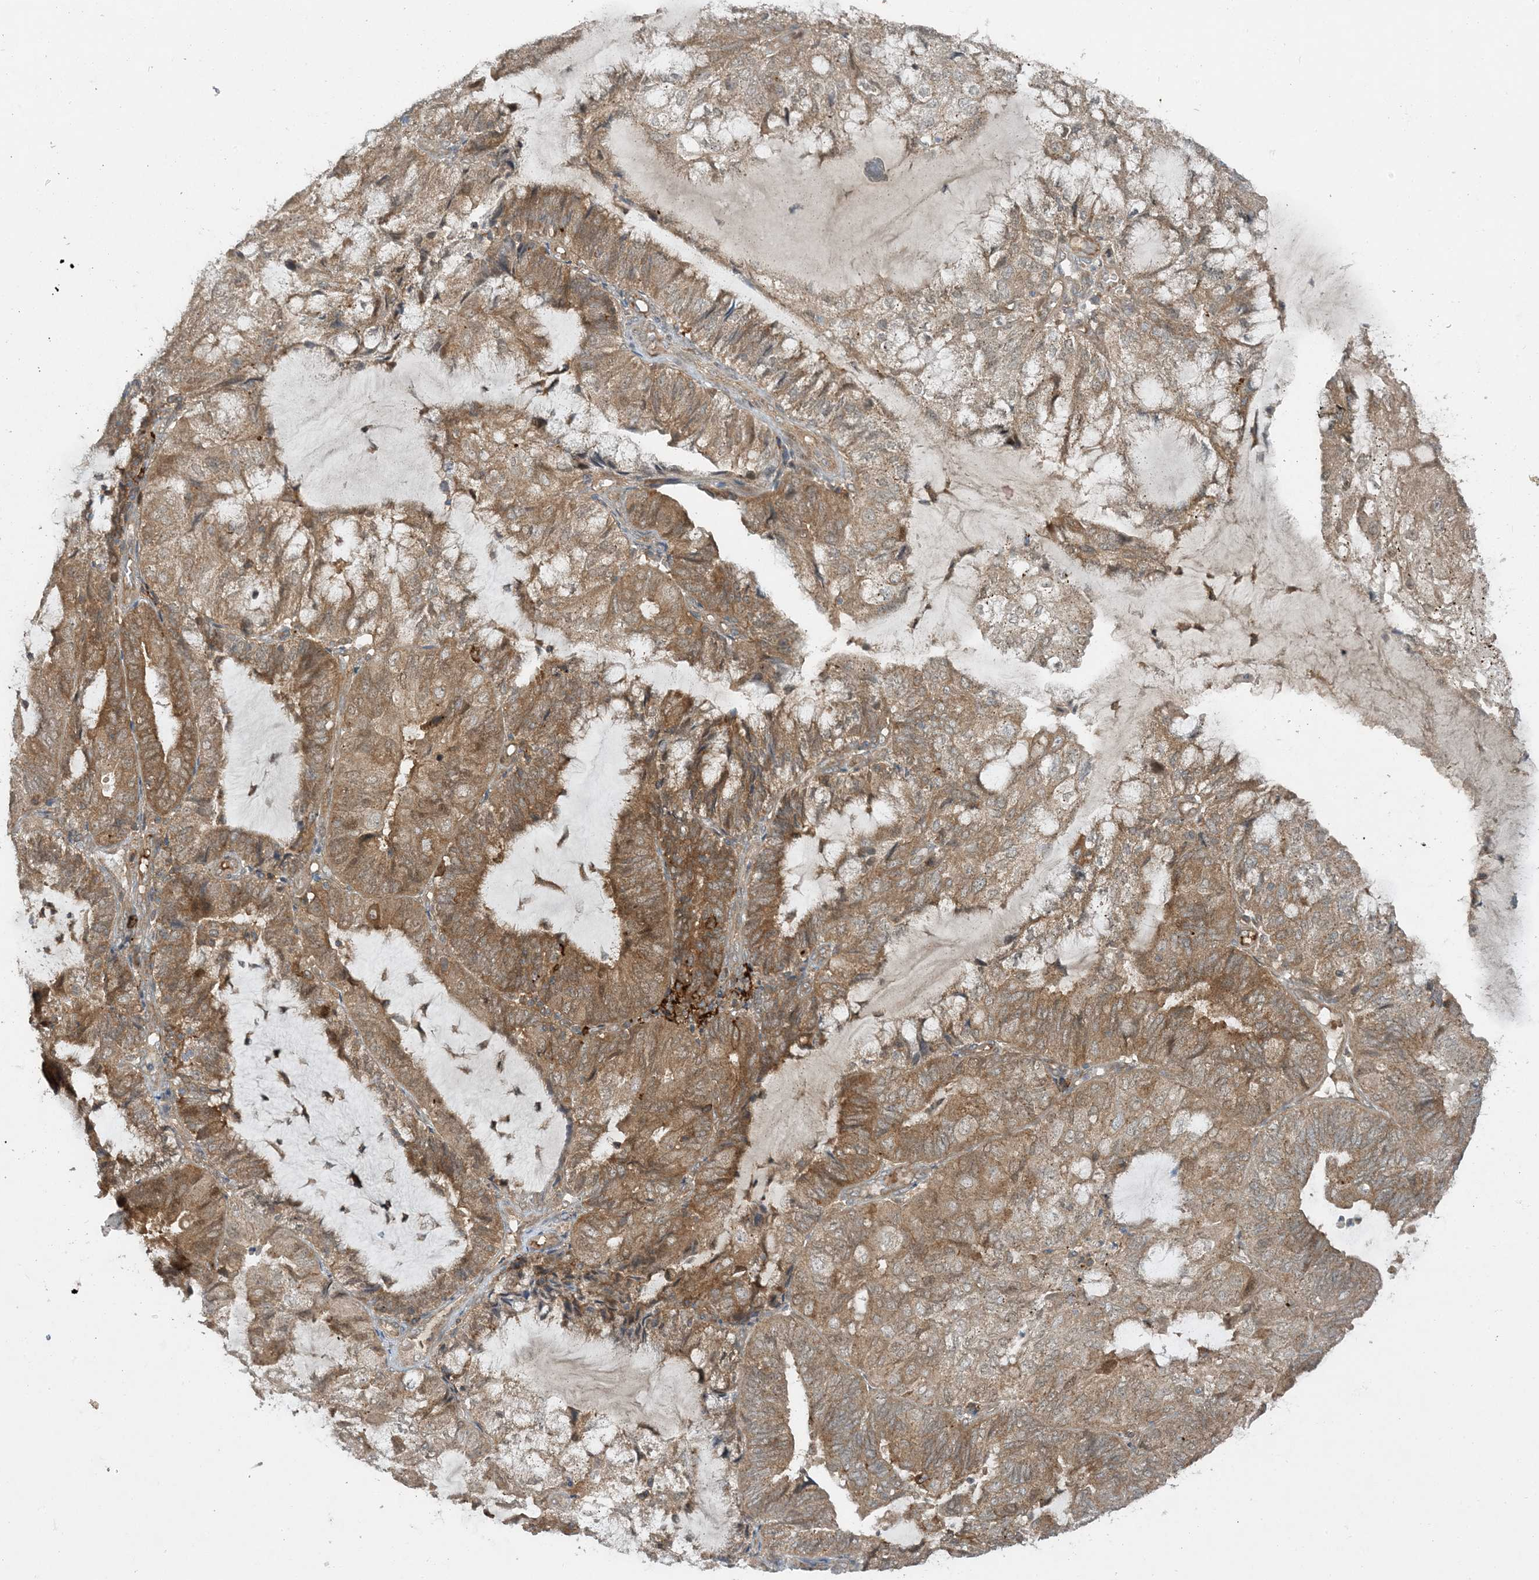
{"staining": {"intensity": "moderate", "quantity": ">75%", "location": "cytoplasmic/membranous,nuclear"}, "tissue": "endometrial cancer", "cell_type": "Tumor cells", "image_type": "cancer", "snomed": [{"axis": "morphology", "description": "Adenocarcinoma, NOS"}, {"axis": "topography", "description": "Endometrium"}], "caption": "Human endometrial cancer stained with a protein marker shows moderate staining in tumor cells.", "gene": "STAM2", "patient": {"sex": "female", "age": 81}}